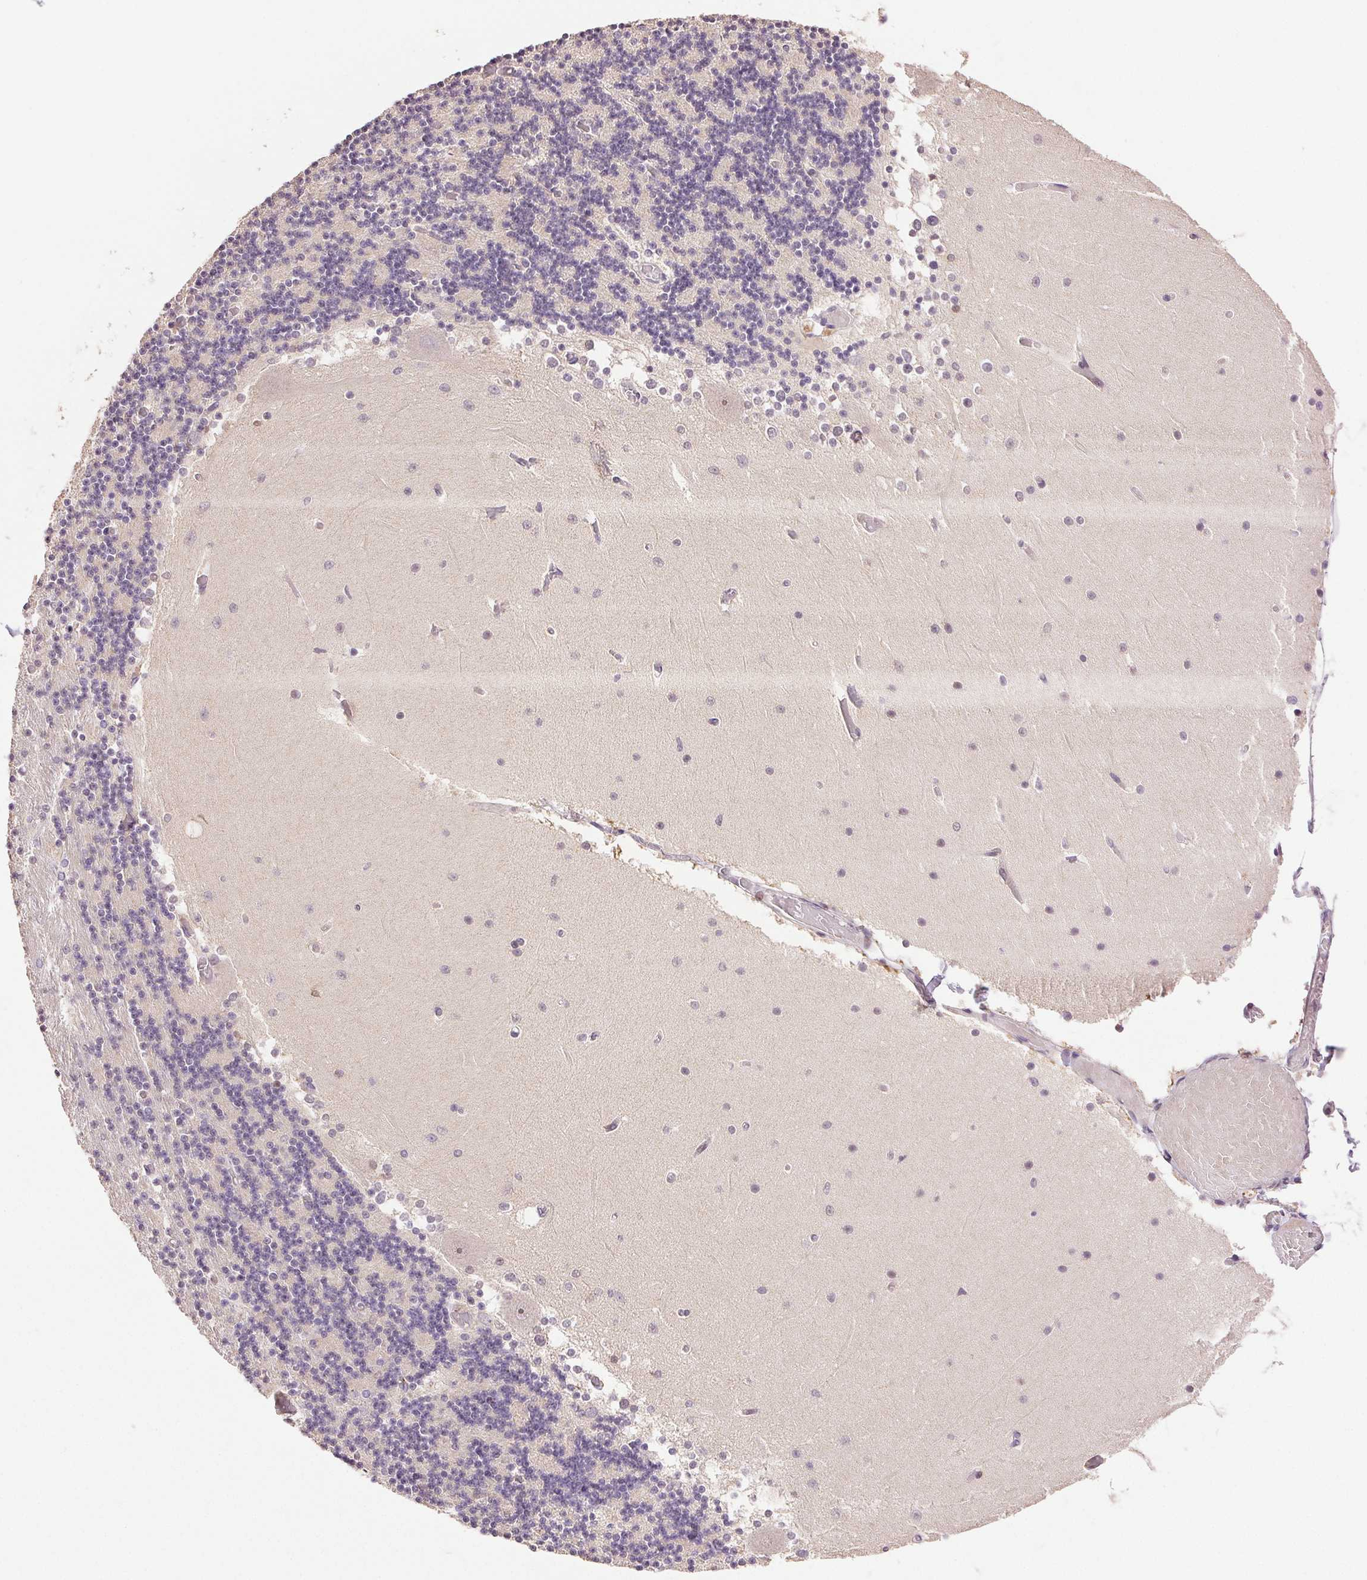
{"staining": {"intensity": "negative", "quantity": "none", "location": "none"}, "tissue": "cerebellum", "cell_type": "Cells in granular layer", "image_type": "normal", "snomed": [{"axis": "morphology", "description": "Normal tissue, NOS"}, {"axis": "topography", "description": "Cerebellum"}], "caption": "Immunohistochemical staining of benign cerebellum displays no significant positivity in cells in granular layer. (DAB (3,3'-diaminobenzidine) IHC, high magnification).", "gene": "TMEM253", "patient": {"sex": "female", "age": 28}}